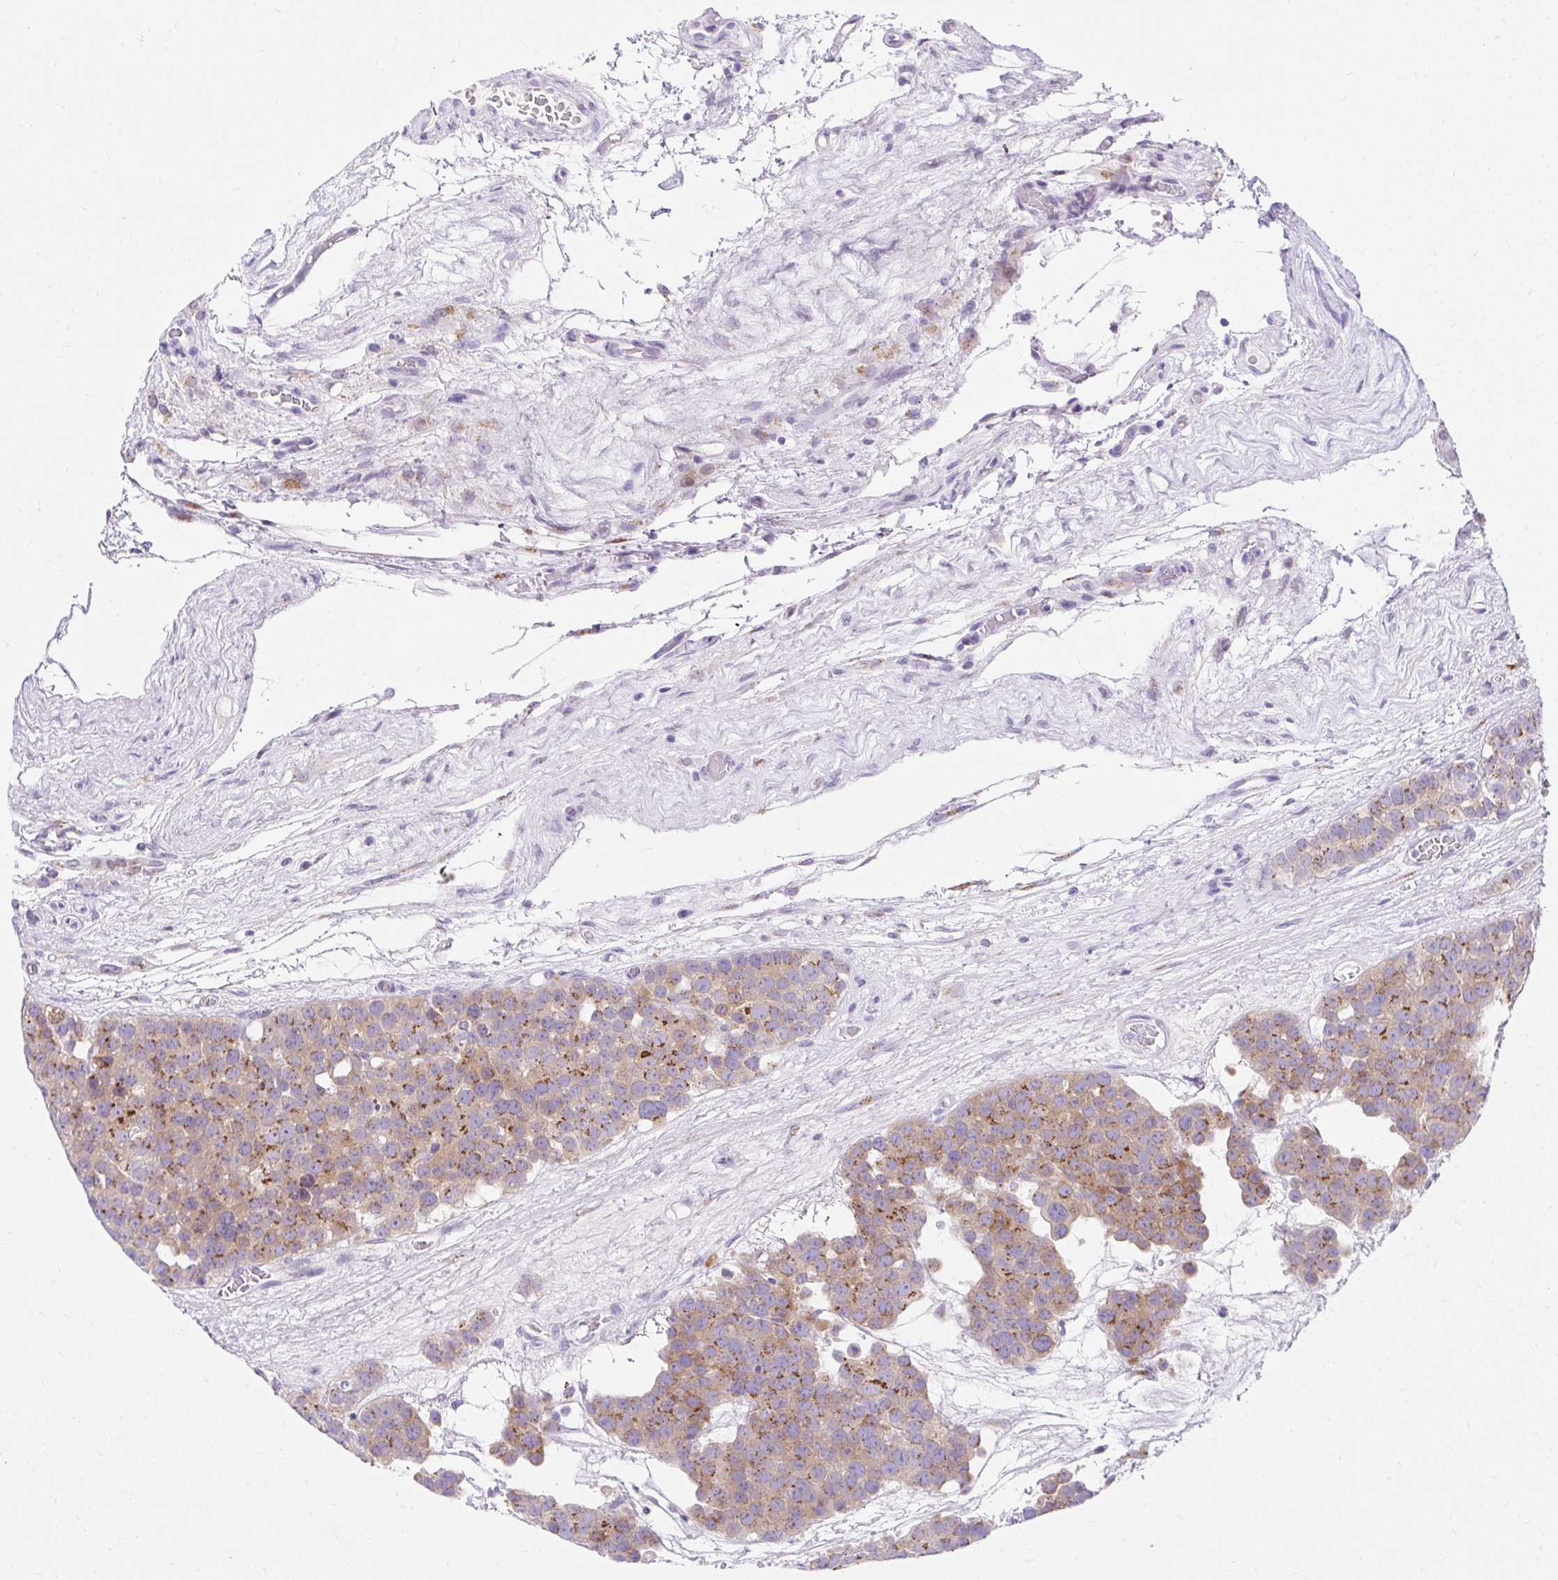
{"staining": {"intensity": "moderate", "quantity": ">75%", "location": "cytoplasmic/membranous"}, "tissue": "testis cancer", "cell_type": "Tumor cells", "image_type": "cancer", "snomed": [{"axis": "morphology", "description": "Seminoma, NOS"}, {"axis": "topography", "description": "Testis"}], "caption": "Human testis seminoma stained with a protein marker demonstrates moderate staining in tumor cells.", "gene": "GOLGA8A", "patient": {"sex": "male", "age": 71}}